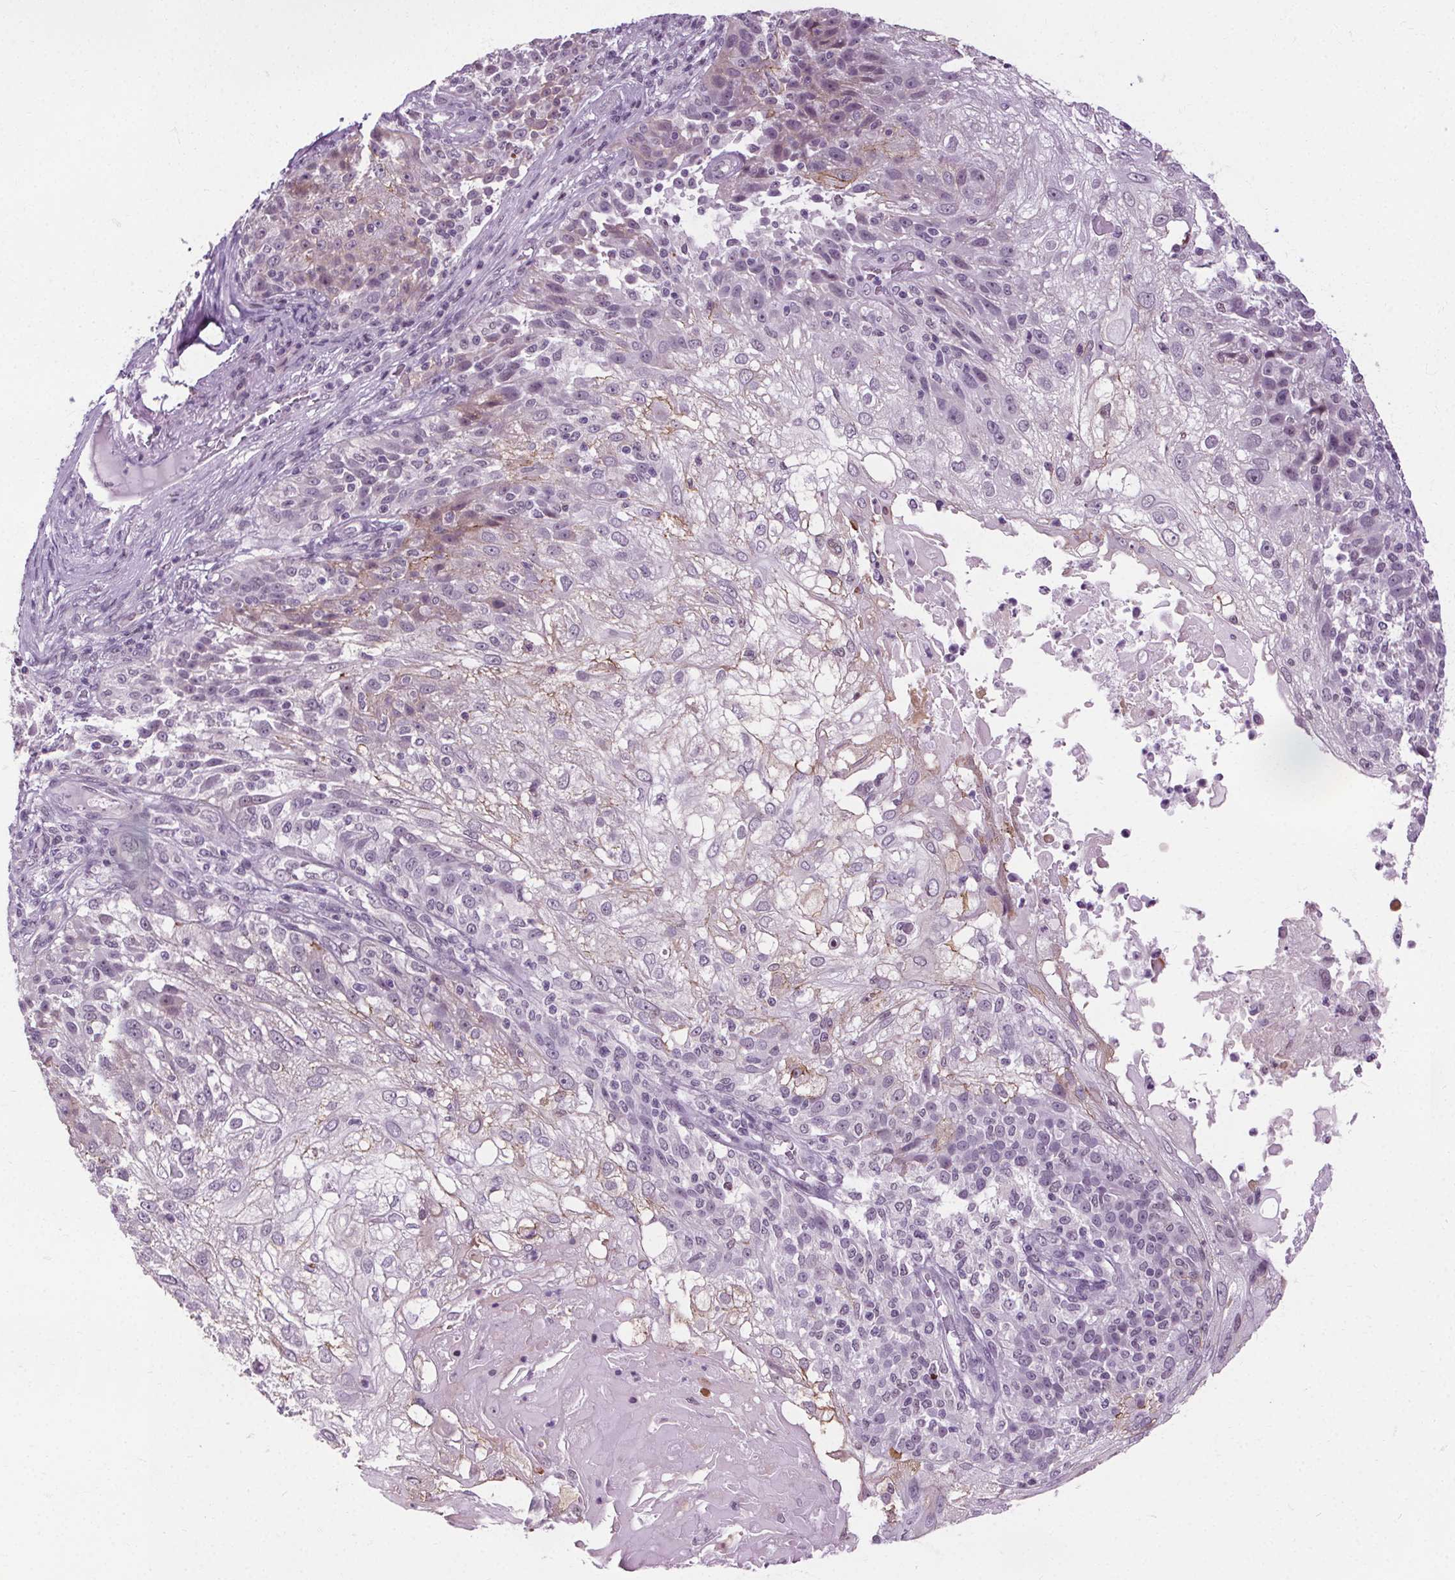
{"staining": {"intensity": "negative", "quantity": "none", "location": "none"}, "tissue": "skin cancer", "cell_type": "Tumor cells", "image_type": "cancer", "snomed": [{"axis": "morphology", "description": "Normal tissue, NOS"}, {"axis": "morphology", "description": "Squamous cell carcinoma, NOS"}, {"axis": "topography", "description": "Skin"}], "caption": "Immunohistochemistry histopathology image of neoplastic tissue: human squamous cell carcinoma (skin) stained with DAB (3,3'-diaminobenzidine) exhibits no significant protein positivity in tumor cells. (Immunohistochemistry (ihc), brightfield microscopy, high magnification).", "gene": "CEBPA", "patient": {"sex": "female", "age": 83}}